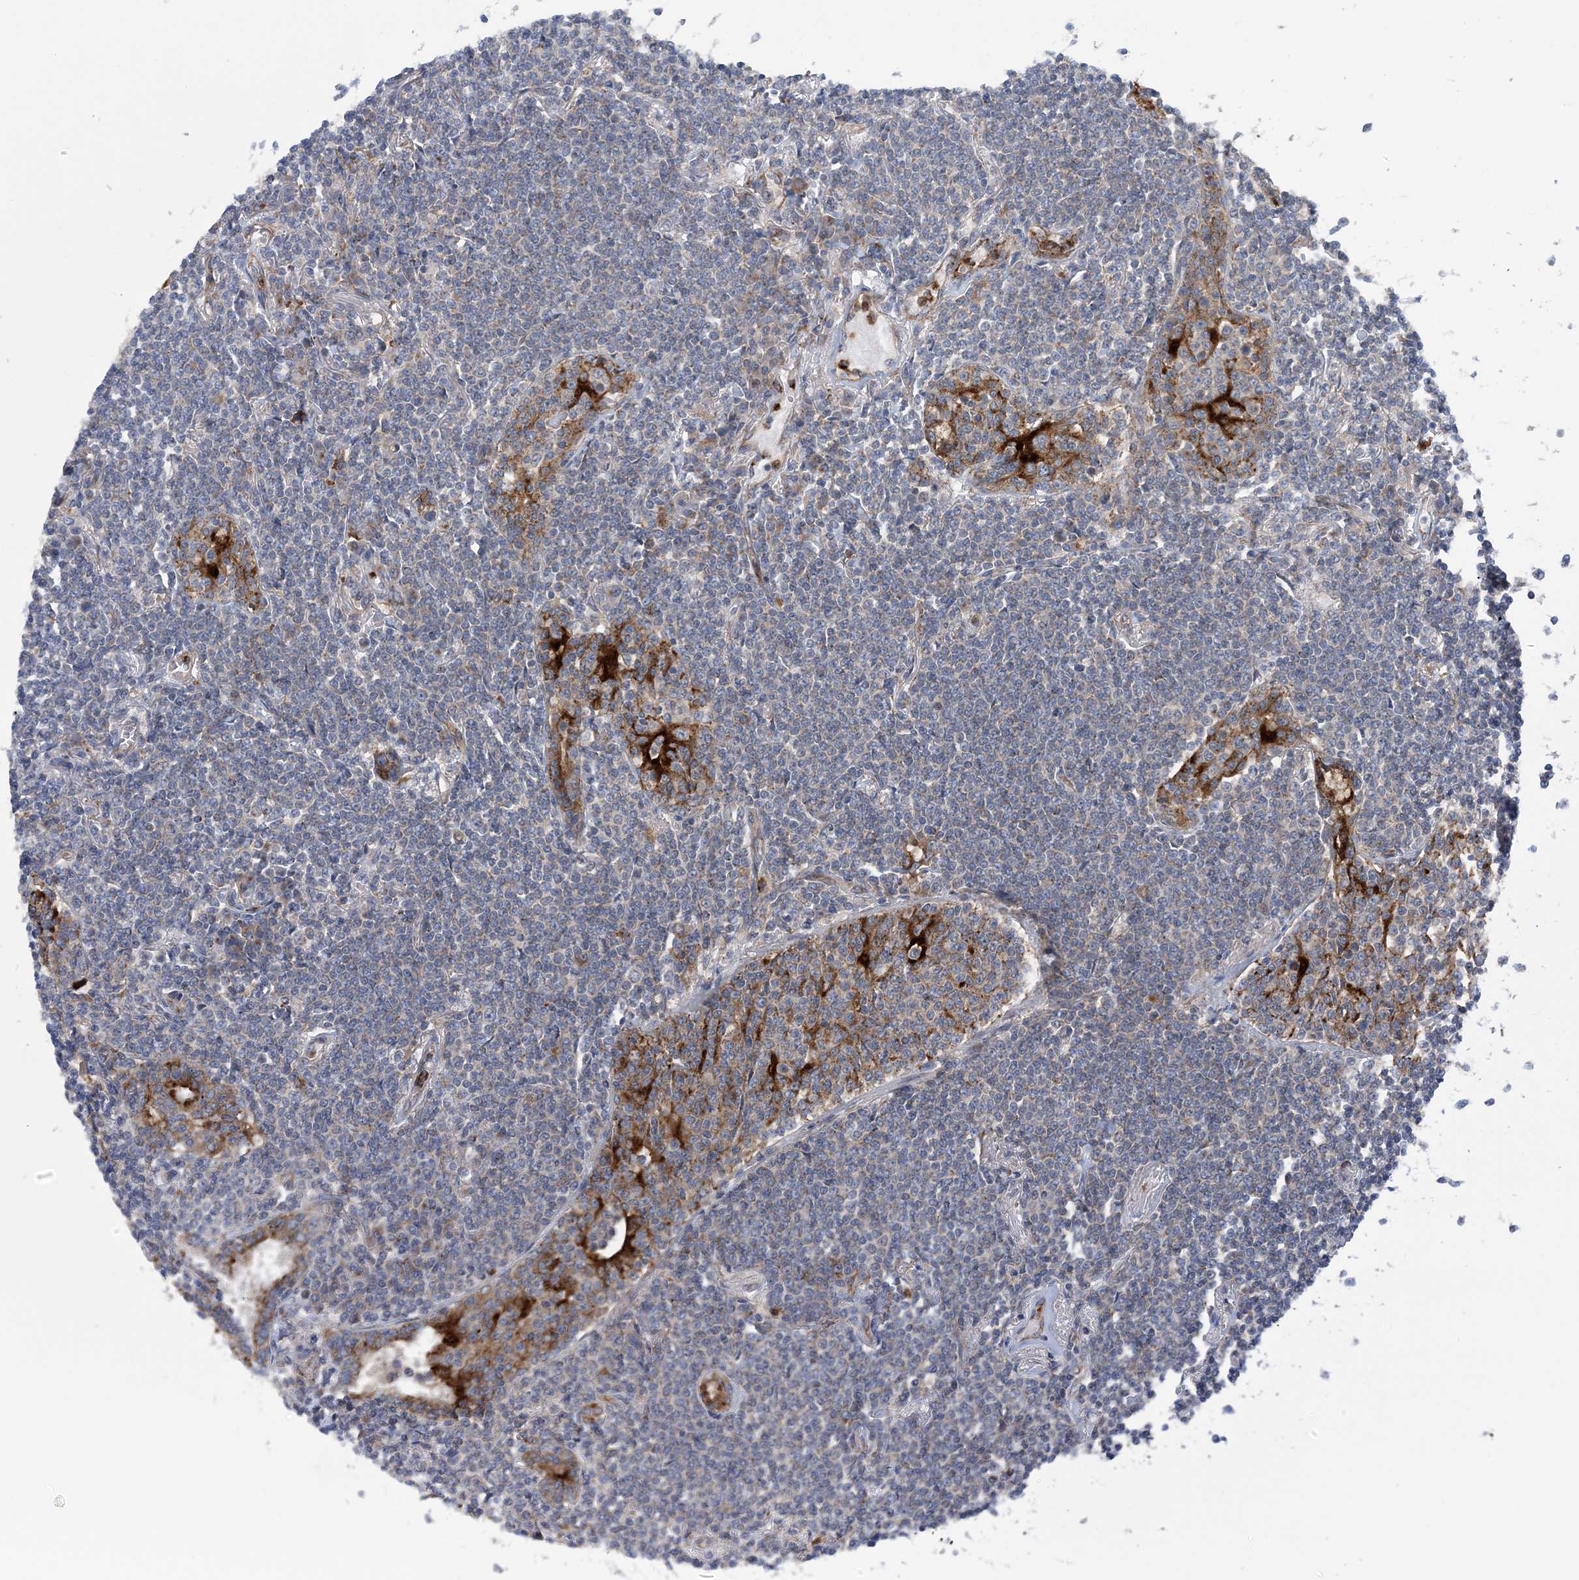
{"staining": {"intensity": "negative", "quantity": "none", "location": "none"}, "tissue": "lymphoma", "cell_type": "Tumor cells", "image_type": "cancer", "snomed": [{"axis": "morphology", "description": "Malignant lymphoma, non-Hodgkin's type, Low grade"}, {"axis": "topography", "description": "Lung"}], "caption": "Tumor cells show no significant protein positivity in lymphoma. (DAB (3,3'-diaminobenzidine) immunohistochemistry, high magnification).", "gene": "PTTG1IP", "patient": {"sex": "female", "age": 71}}